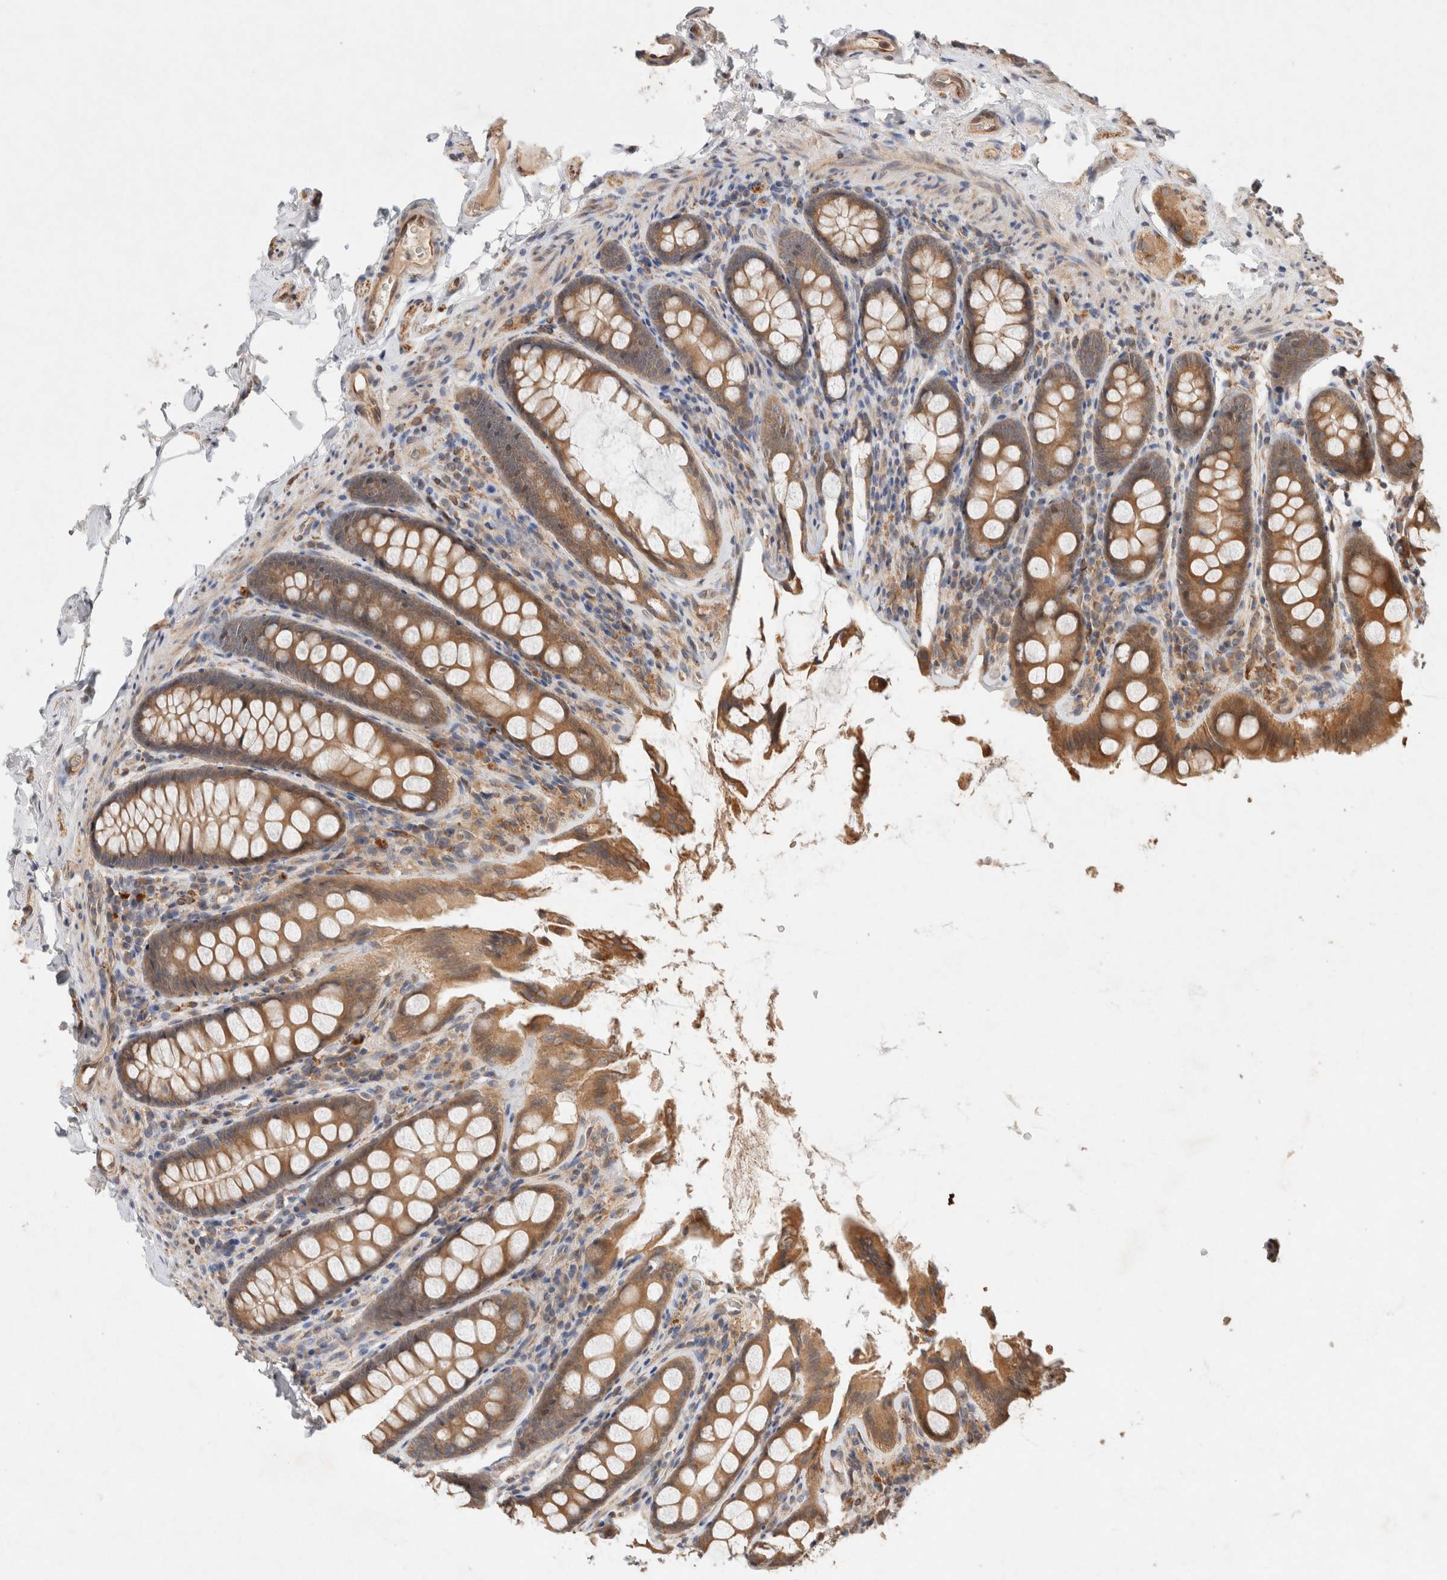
{"staining": {"intensity": "moderate", "quantity": ">75%", "location": "cytoplasmic/membranous"}, "tissue": "colon", "cell_type": "Endothelial cells", "image_type": "normal", "snomed": [{"axis": "morphology", "description": "Normal tissue, NOS"}, {"axis": "topography", "description": "Colon"}, {"axis": "topography", "description": "Peripheral nerve tissue"}], "caption": "An image showing moderate cytoplasmic/membranous expression in about >75% of endothelial cells in unremarkable colon, as visualized by brown immunohistochemical staining.", "gene": "KLHL20", "patient": {"sex": "female", "age": 61}}